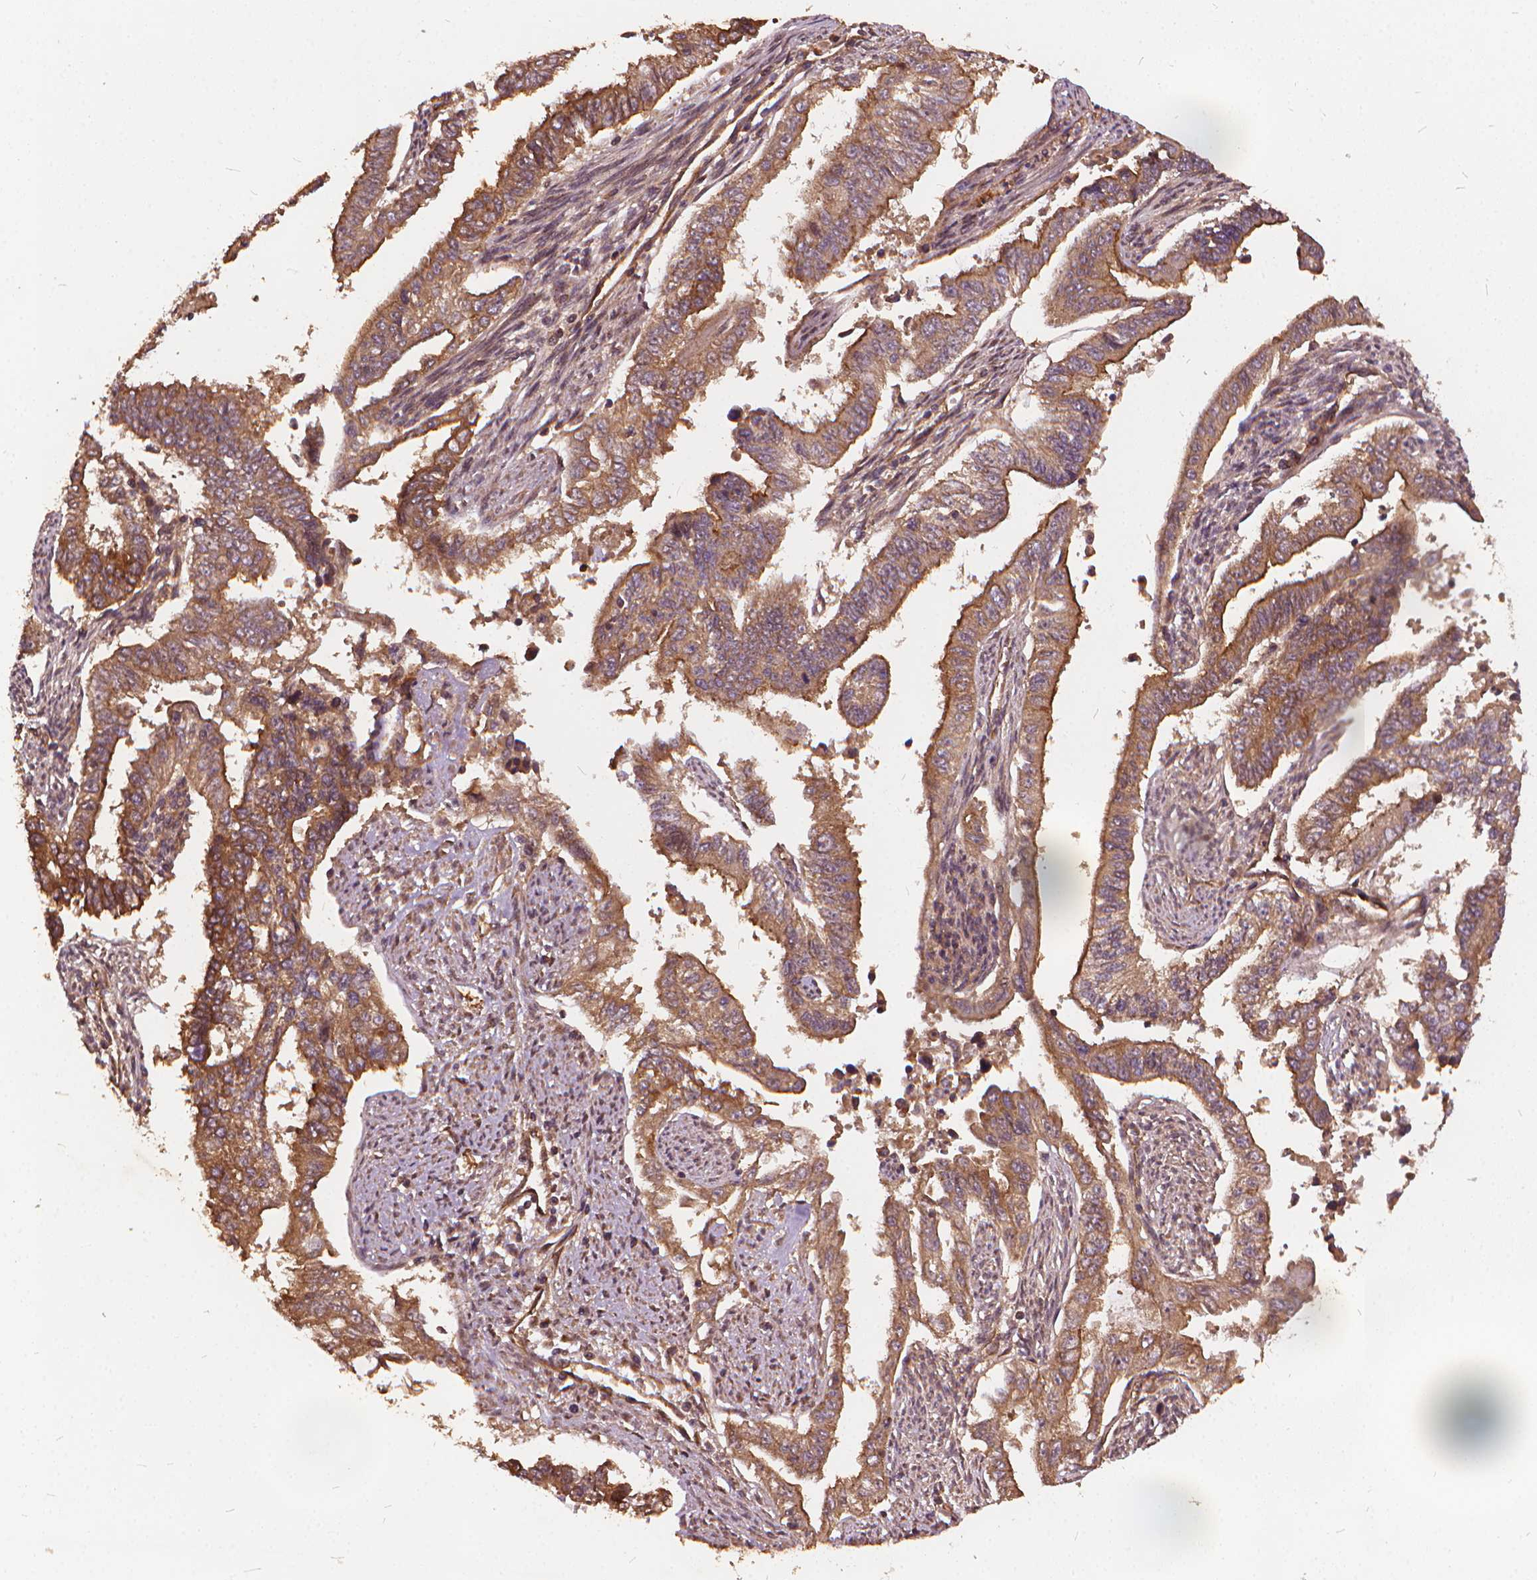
{"staining": {"intensity": "moderate", "quantity": ">75%", "location": "cytoplasmic/membranous"}, "tissue": "endometrial cancer", "cell_type": "Tumor cells", "image_type": "cancer", "snomed": [{"axis": "morphology", "description": "Adenocarcinoma, NOS"}, {"axis": "topography", "description": "Uterus"}], "caption": "Endometrial cancer stained with IHC reveals moderate cytoplasmic/membranous positivity in about >75% of tumor cells.", "gene": "UBXN2A", "patient": {"sex": "female", "age": 59}}